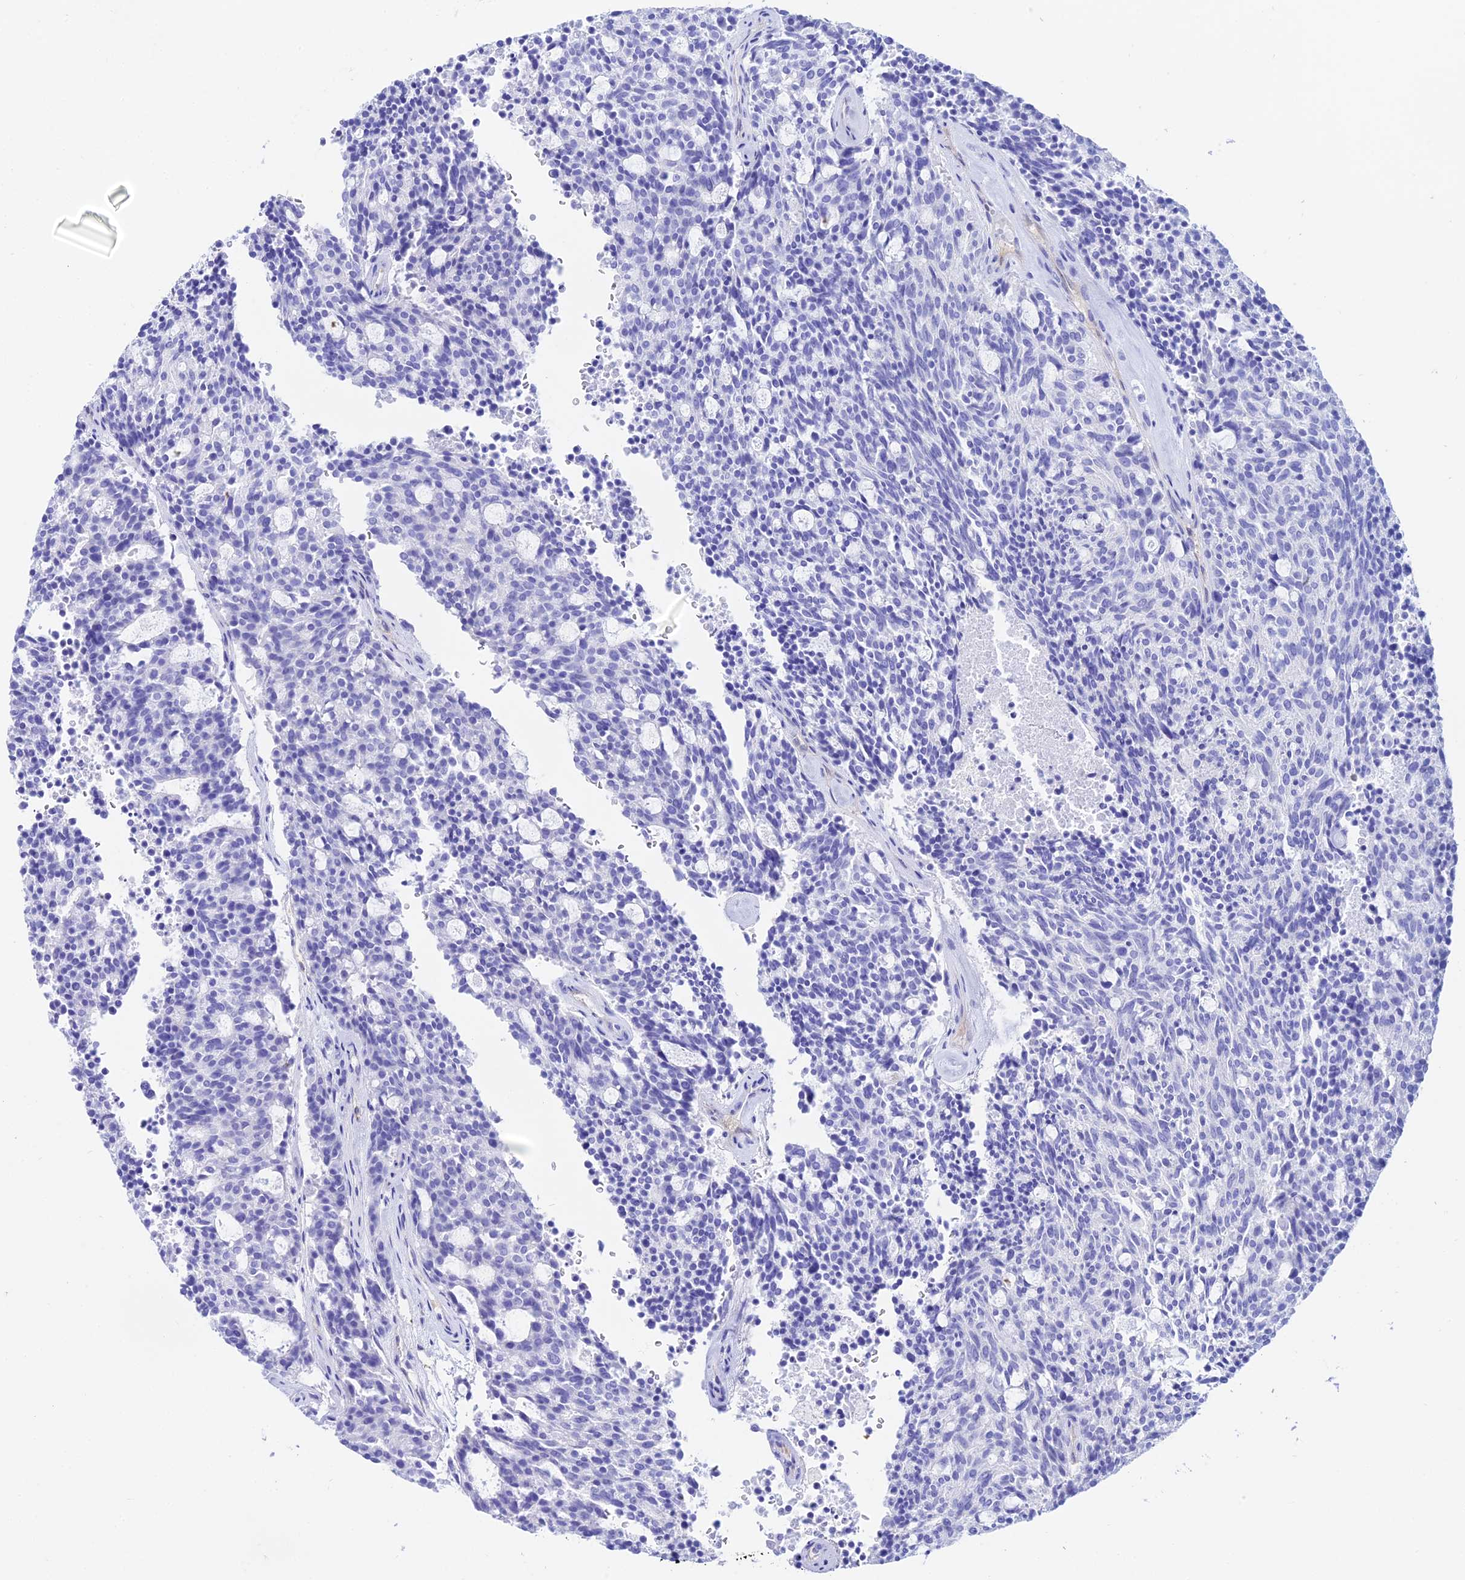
{"staining": {"intensity": "negative", "quantity": "none", "location": "none"}, "tissue": "carcinoid", "cell_type": "Tumor cells", "image_type": "cancer", "snomed": [{"axis": "morphology", "description": "Carcinoid, malignant, NOS"}, {"axis": "topography", "description": "Pancreas"}], "caption": "DAB (3,3'-diaminobenzidine) immunohistochemical staining of human malignant carcinoid reveals no significant staining in tumor cells.", "gene": "S100A16", "patient": {"sex": "female", "age": 54}}